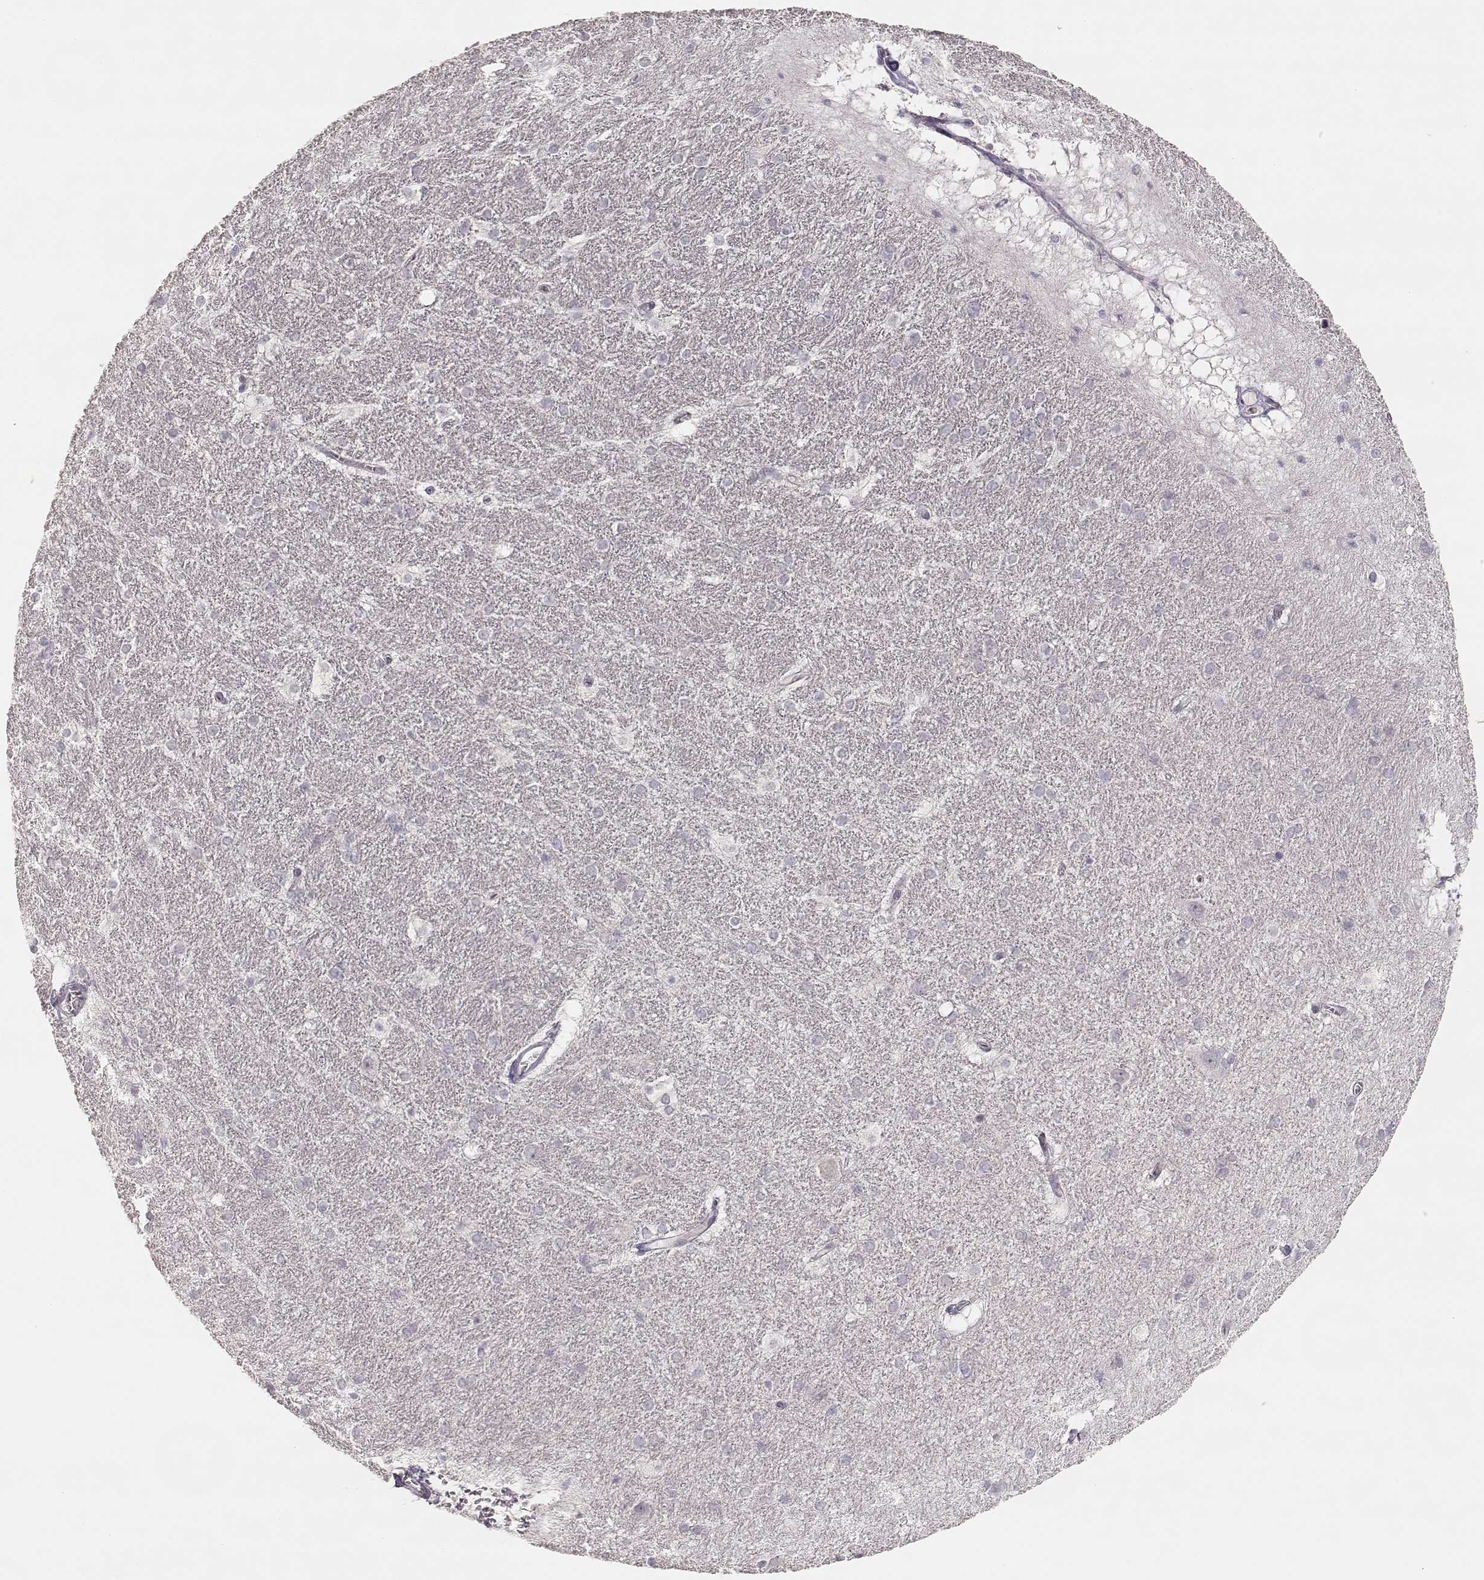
{"staining": {"intensity": "negative", "quantity": "none", "location": "none"}, "tissue": "hippocampus", "cell_type": "Glial cells", "image_type": "normal", "snomed": [{"axis": "morphology", "description": "Normal tissue, NOS"}, {"axis": "topography", "description": "Cerebral cortex"}, {"axis": "topography", "description": "Hippocampus"}], "caption": "Immunohistochemistry histopathology image of normal hippocampus: hippocampus stained with DAB exhibits no significant protein staining in glial cells.", "gene": "LAMC2", "patient": {"sex": "female", "age": 19}}